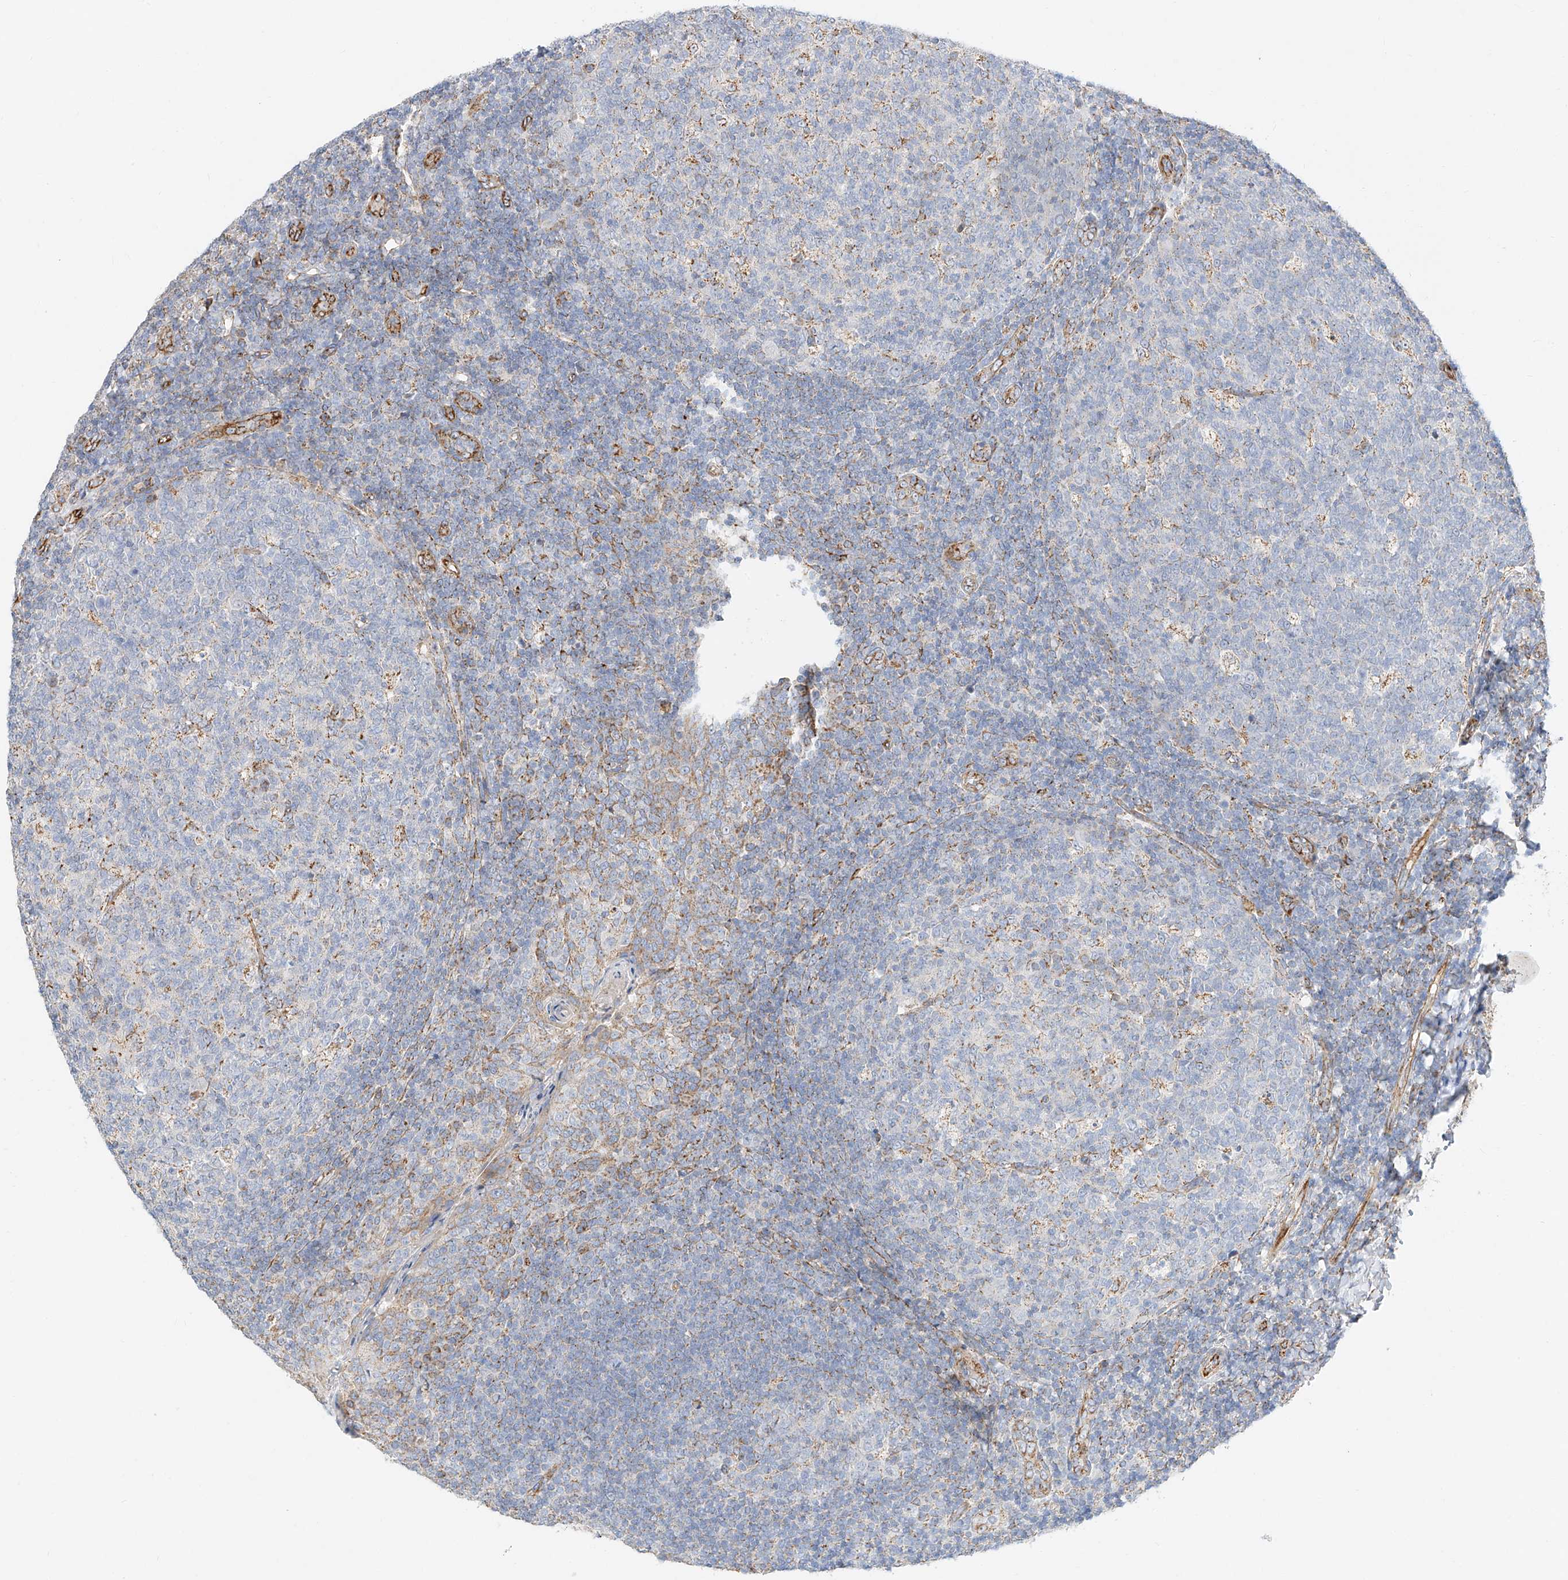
{"staining": {"intensity": "weak", "quantity": "<25%", "location": "cytoplasmic/membranous"}, "tissue": "tonsil", "cell_type": "Germinal center cells", "image_type": "normal", "snomed": [{"axis": "morphology", "description": "Normal tissue, NOS"}, {"axis": "topography", "description": "Tonsil"}], "caption": "Tonsil was stained to show a protein in brown. There is no significant expression in germinal center cells. (Brightfield microscopy of DAB (3,3'-diaminobenzidine) immunohistochemistry (IHC) at high magnification).", "gene": "CST9", "patient": {"sex": "female", "age": 19}}